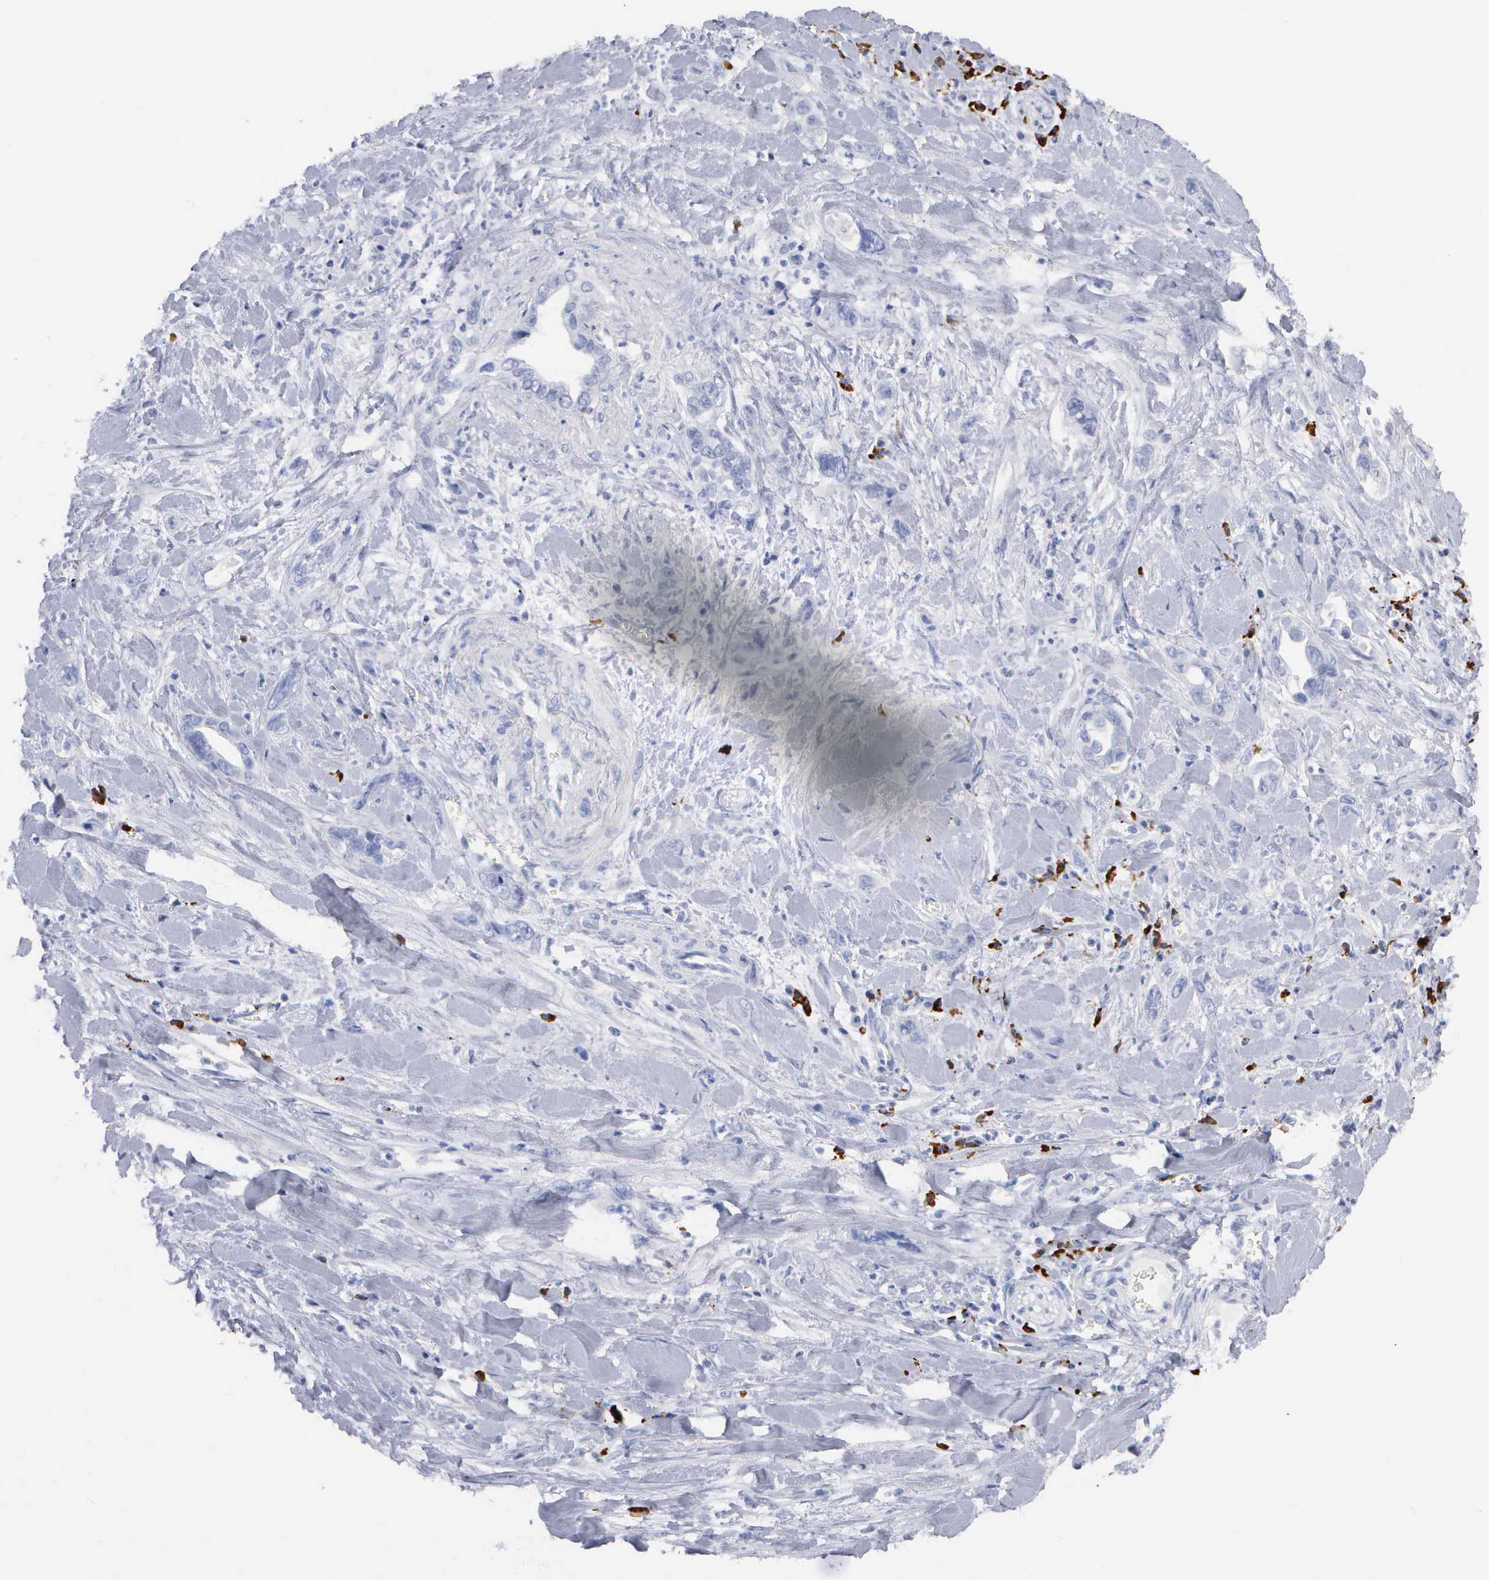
{"staining": {"intensity": "negative", "quantity": "none", "location": "none"}, "tissue": "pancreatic cancer", "cell_type": "Tumor cells", "image_type": "cancer", "snomed": [{"axis": "morphology", "description": "Adenocarcinoma, NOS"}, {"axis": "topography", "description": "Pancreas"}], "caption": "Immunohistochemistry micrograph of neoplastic tissue: pancreatic adenocarcinoma stained with DAB reveals no significant protein expression in tumor cells.", "gene": "ASPHD2", "patient": {"sex": "male", "age": 69}}